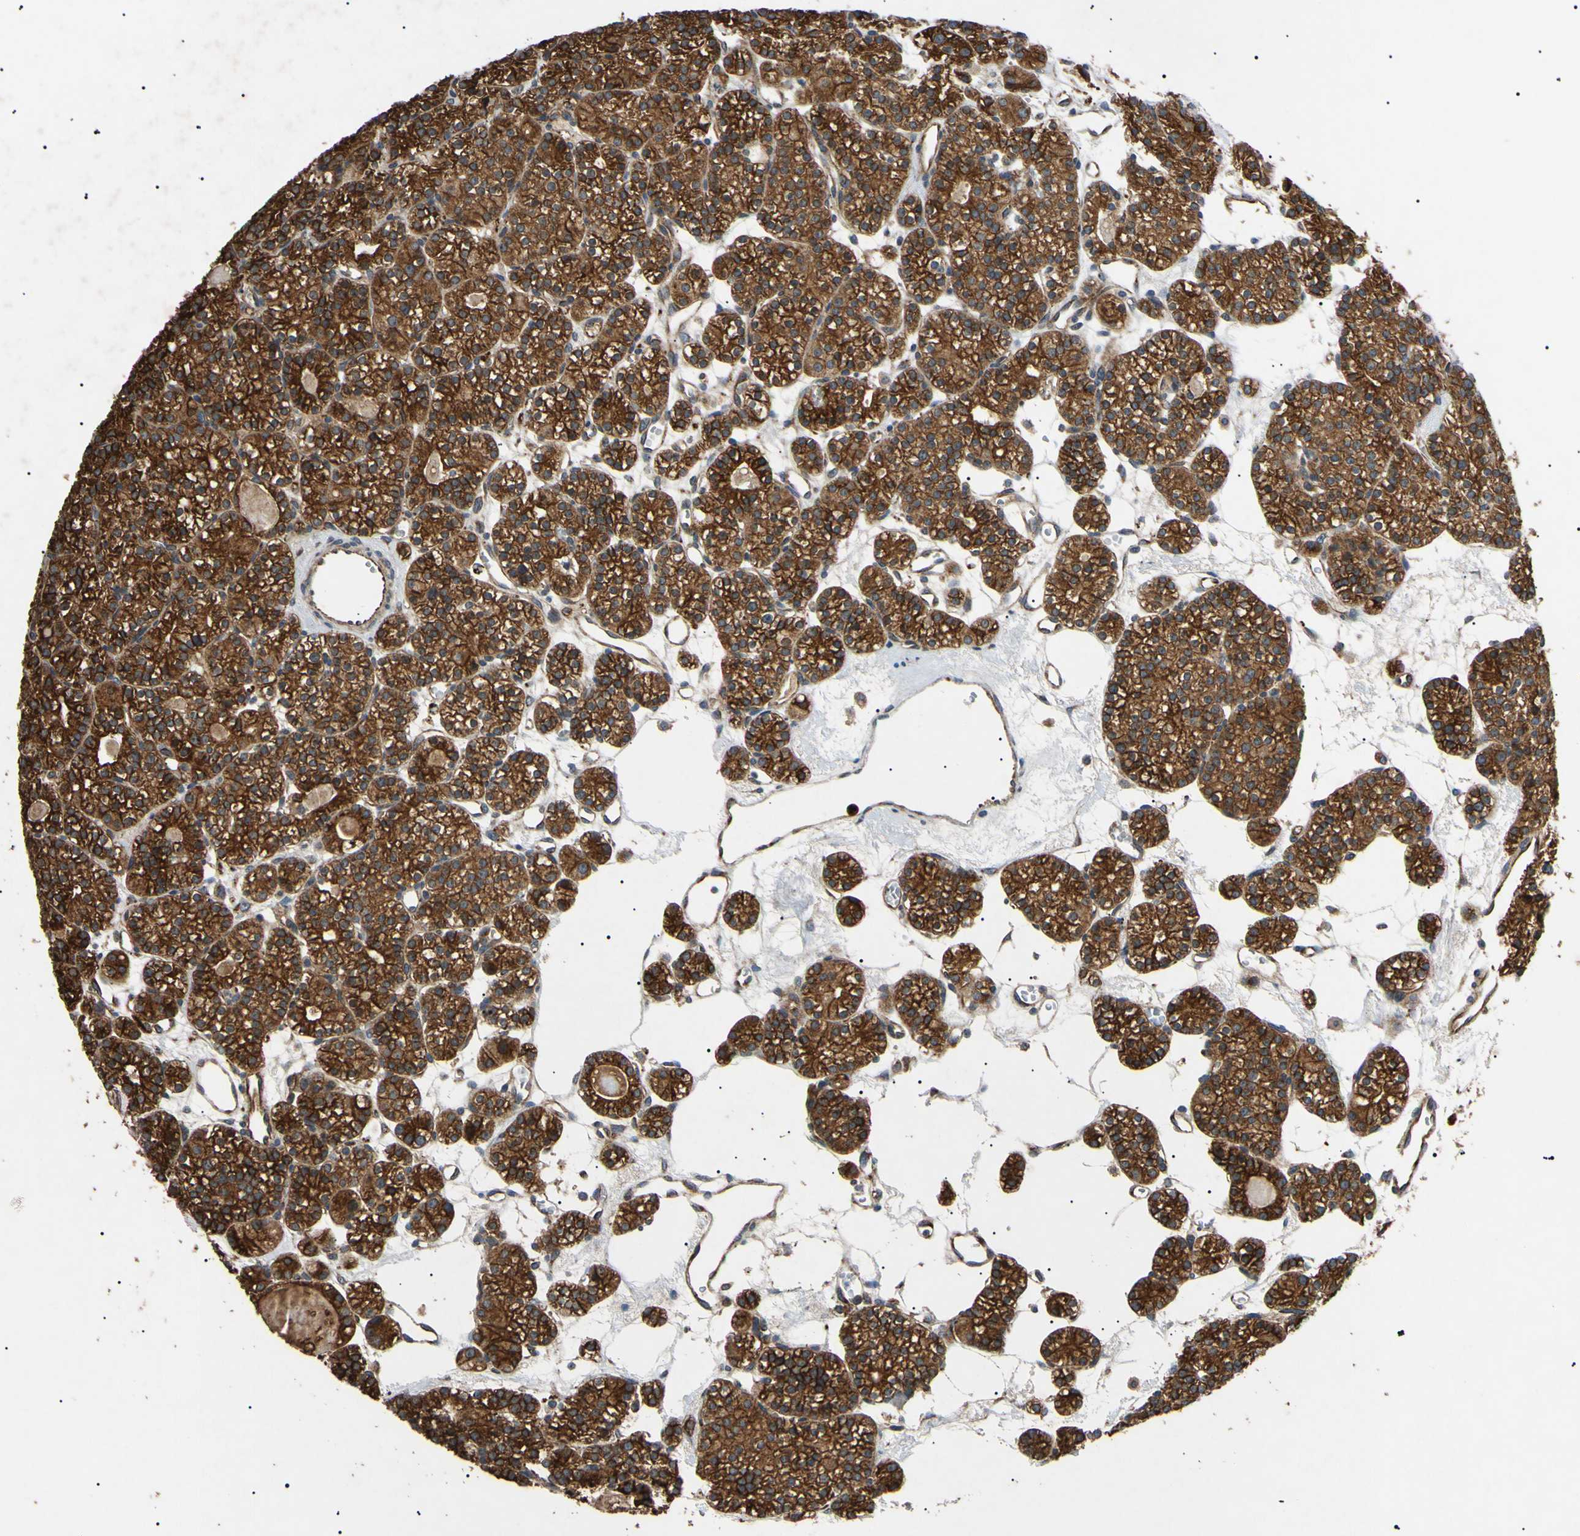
{"staining": {"intensity": "strong", "quantity": ">75%", "location": "cytoplasmic/membranous"}, "tissue": "parathyroid gland", "cell_type": "Glandular cells", "image_type": "normal", "snomed": [{"axis": "morphology", "description": "Normal tissue, NOS"}, {"axis": "topography", "description": "Parathyroid gland"}], "caption": "About >75% of glandular cells in unremarkable parathyroid gland demonstrate strong cytoplasmic/membranous protein positivity as visualized by brown immunohistochemical staining.", "gene": "TUBB4A", "patient": {"sex": "female", "age": 64}}